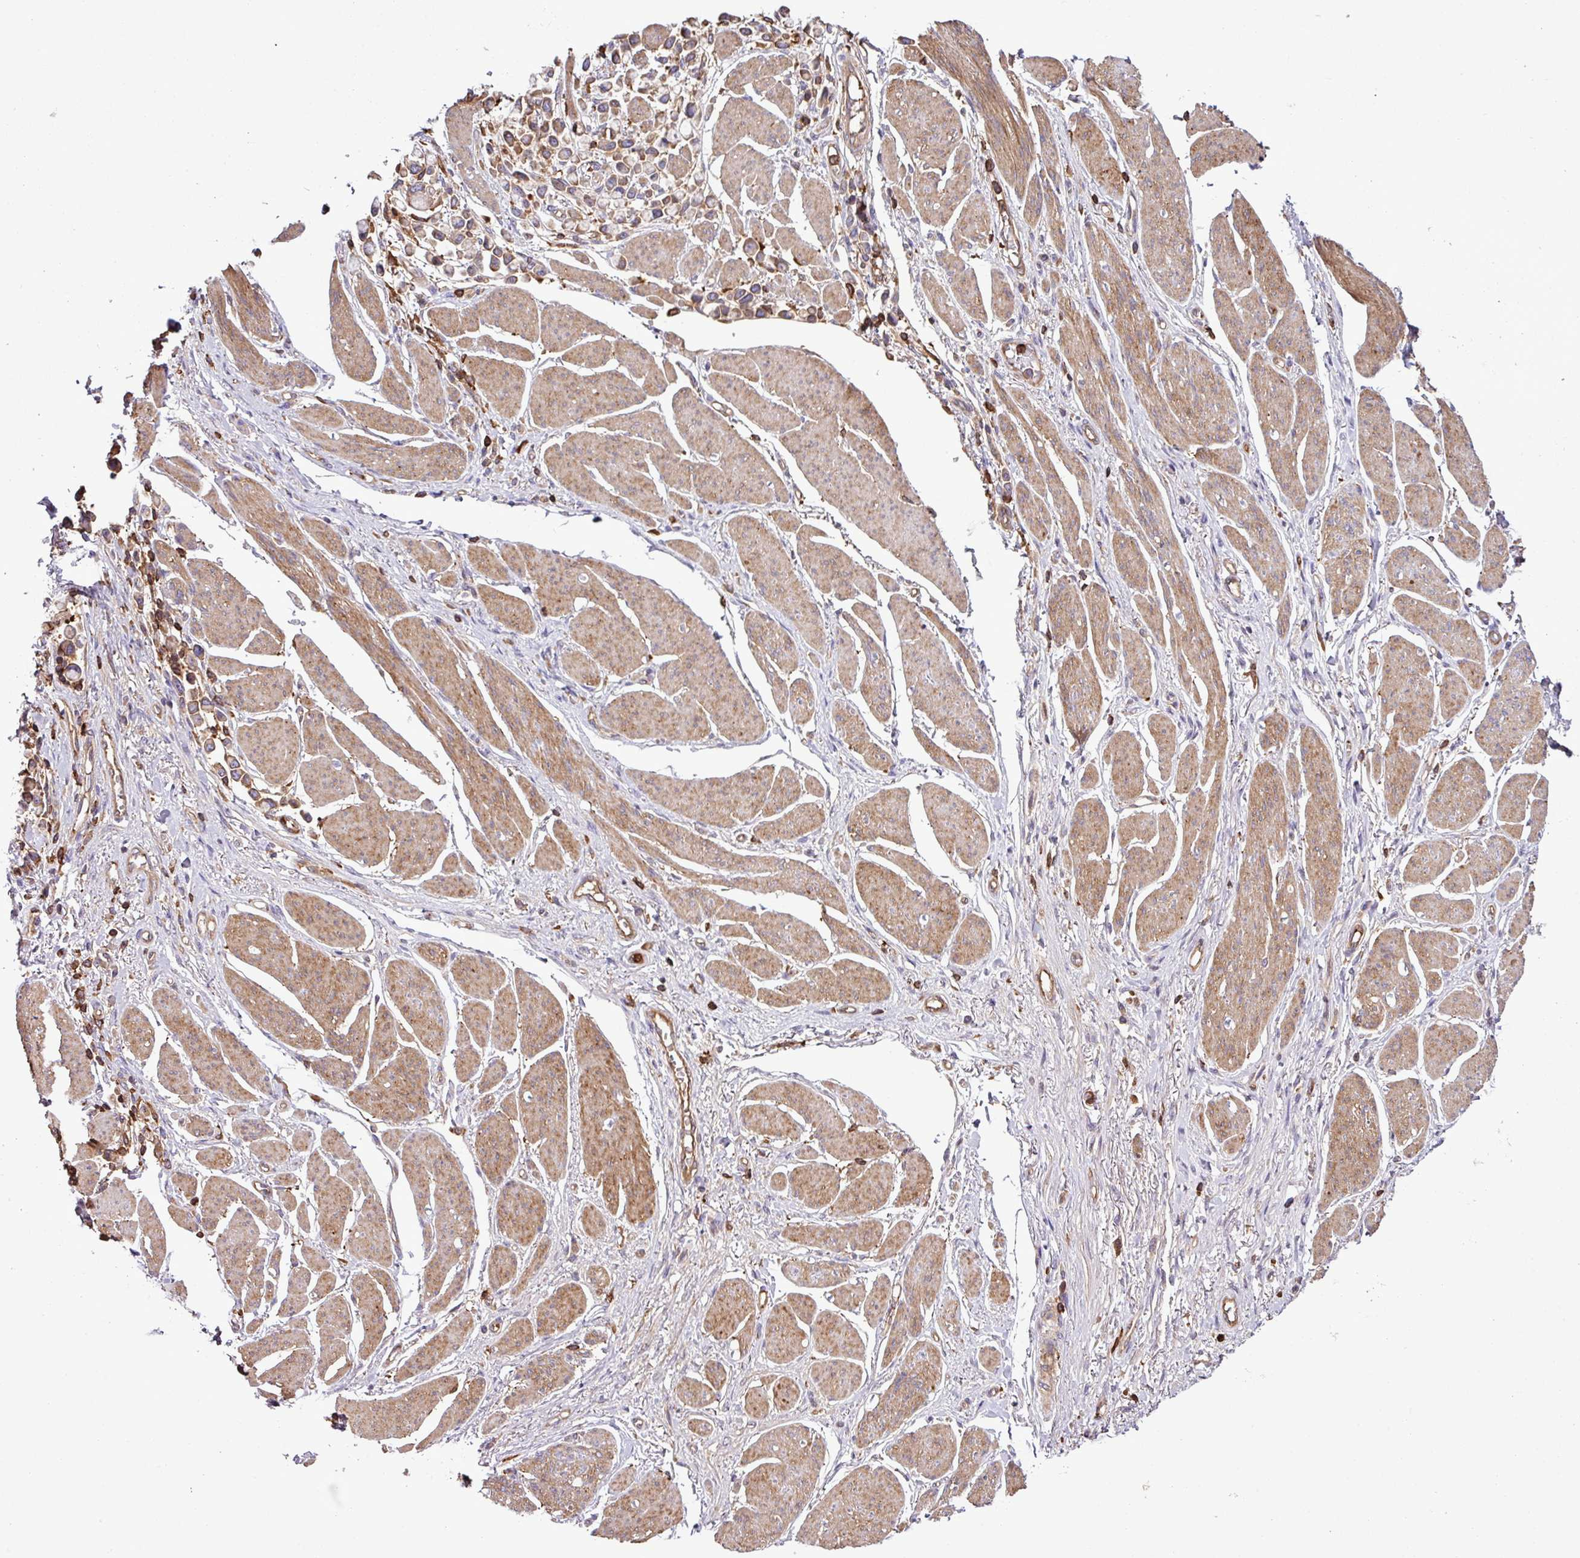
{"staining": {"intensity": "weak", "quantity": ">75%", "location": "cytoplasmic/membranous"}, "tissue": "stomach cancer", "cell_type": "Tumor cells", "image_type": "cancer", "snomed": [{"axis": "morphology", "description": "Adenocarcinoma, NOS"}, {"axis": "topography", "description": "Stomach"}], "caption": "Protein positivity by immunohistochemistry shows weak cytoplasmic/membranous staining in approximately >75% of tumor cells in stomach cancer.", "gene": "PGAP6", "patient": {"sex": "female", "age": 81}}